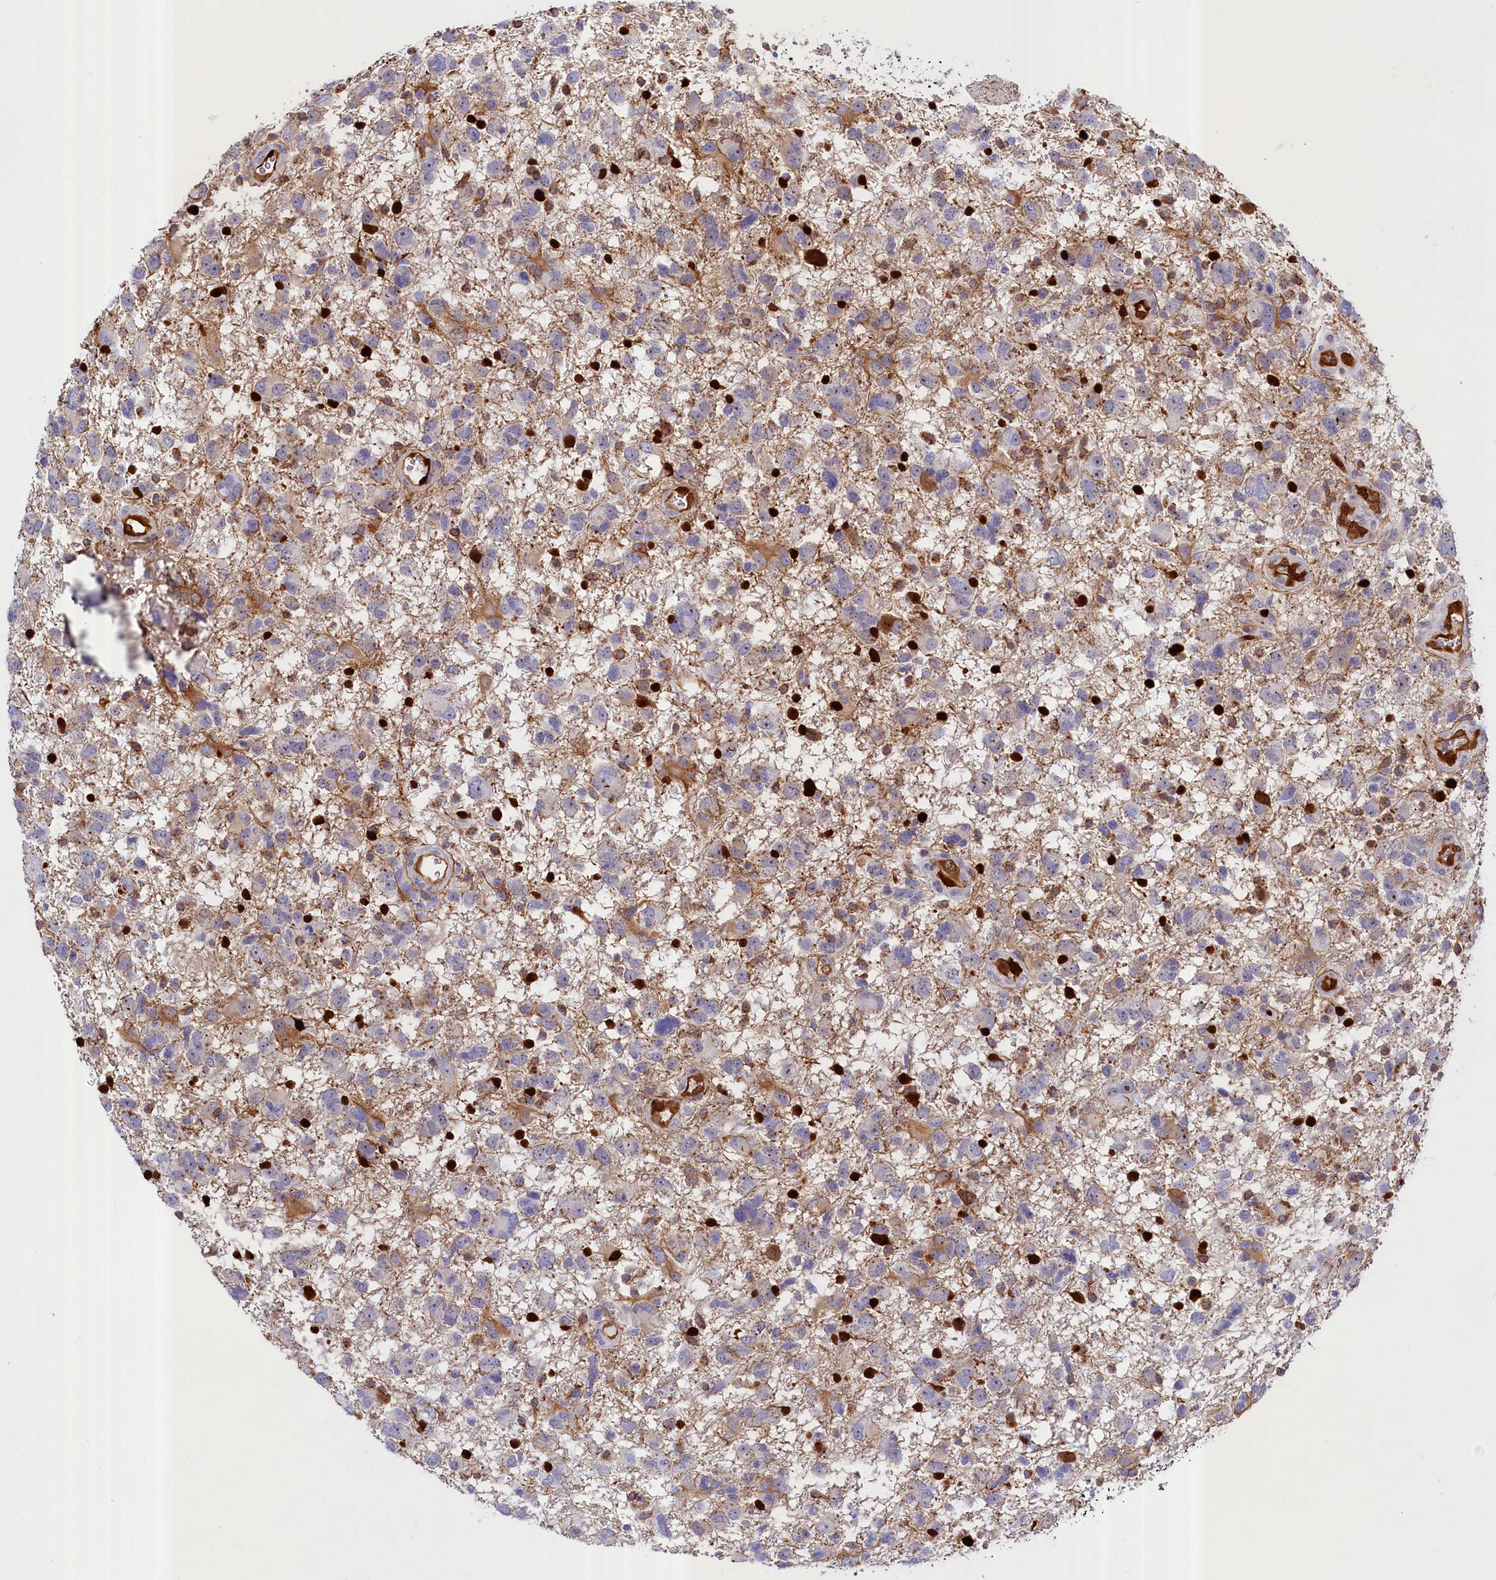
{"staining": {"intensity": "moderate", "quantity": "<25%", "location": "cytoplasmic/membranous"}, "tissue": "glioma", "cell_type": "Tumor cells", "image_type": "cancer", "snomed": [{"axis": "morphology", "description": "Glioma, malignant, High grade"}, {"axis": "topography", "description": "Brain"}], "caption": "This is an image of IHC staining of glioma, which shows moderate staining in the cytoplasmic/membranous of tumor cells.", "gene": "ABCC12", "patient": {"sex": "male", "age": 61}}